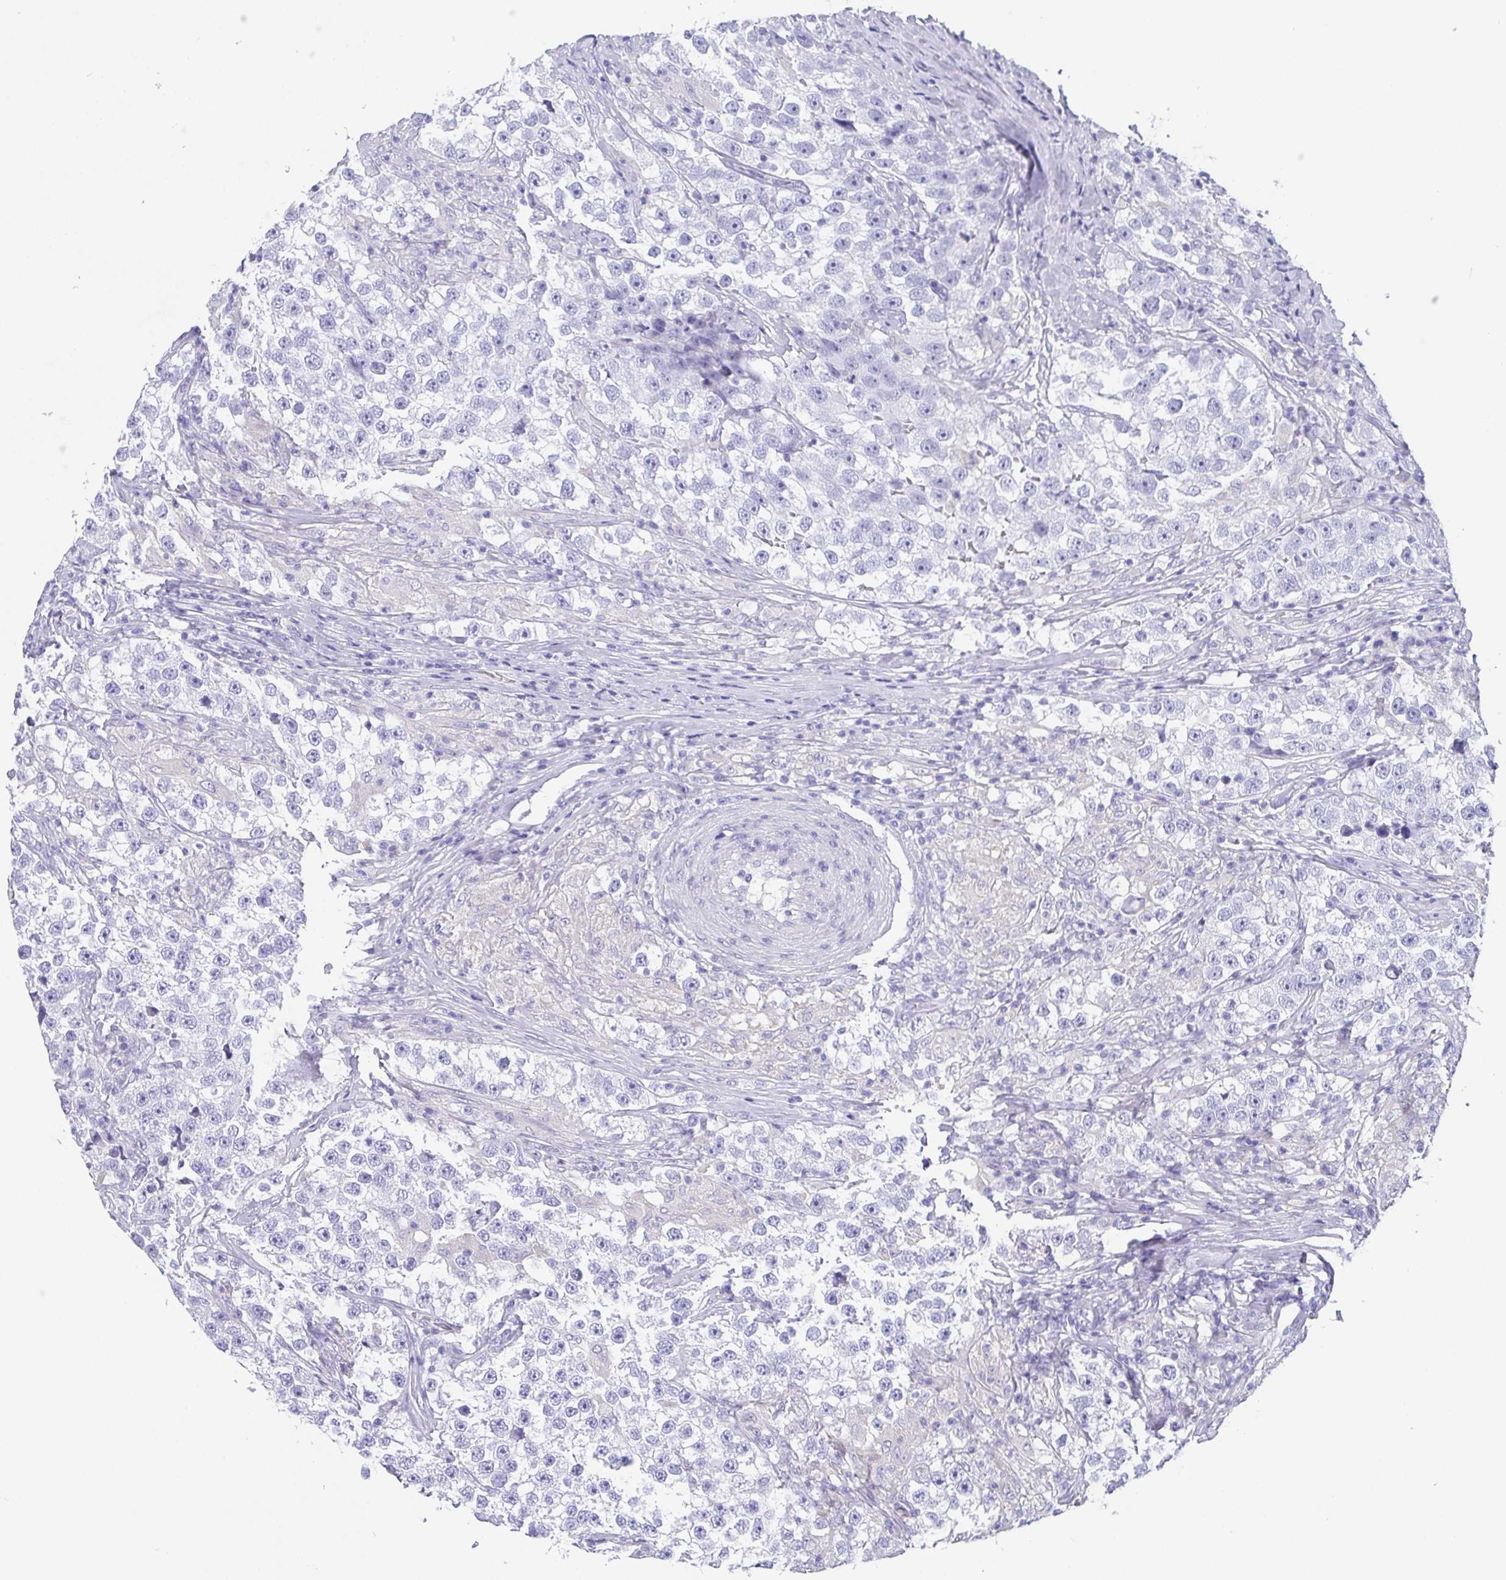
{"staining": {"intensity": "negative", "quantity": "none", "location": "none"}, "tissue": "testis cancer", "cell_type": "Tumor cells", "image_type": "cancer", "snomed": [{"axis": "morphology", "description": "Seminoma, NOS"}, {"axis": "topography", "description": "Testis"}], "caption": "Seminoma (testis) stained for a protein using IHC reveals no staining tumor cells.", "gene": "SCGN", "patient": {"sex": "male", "age": 46}}